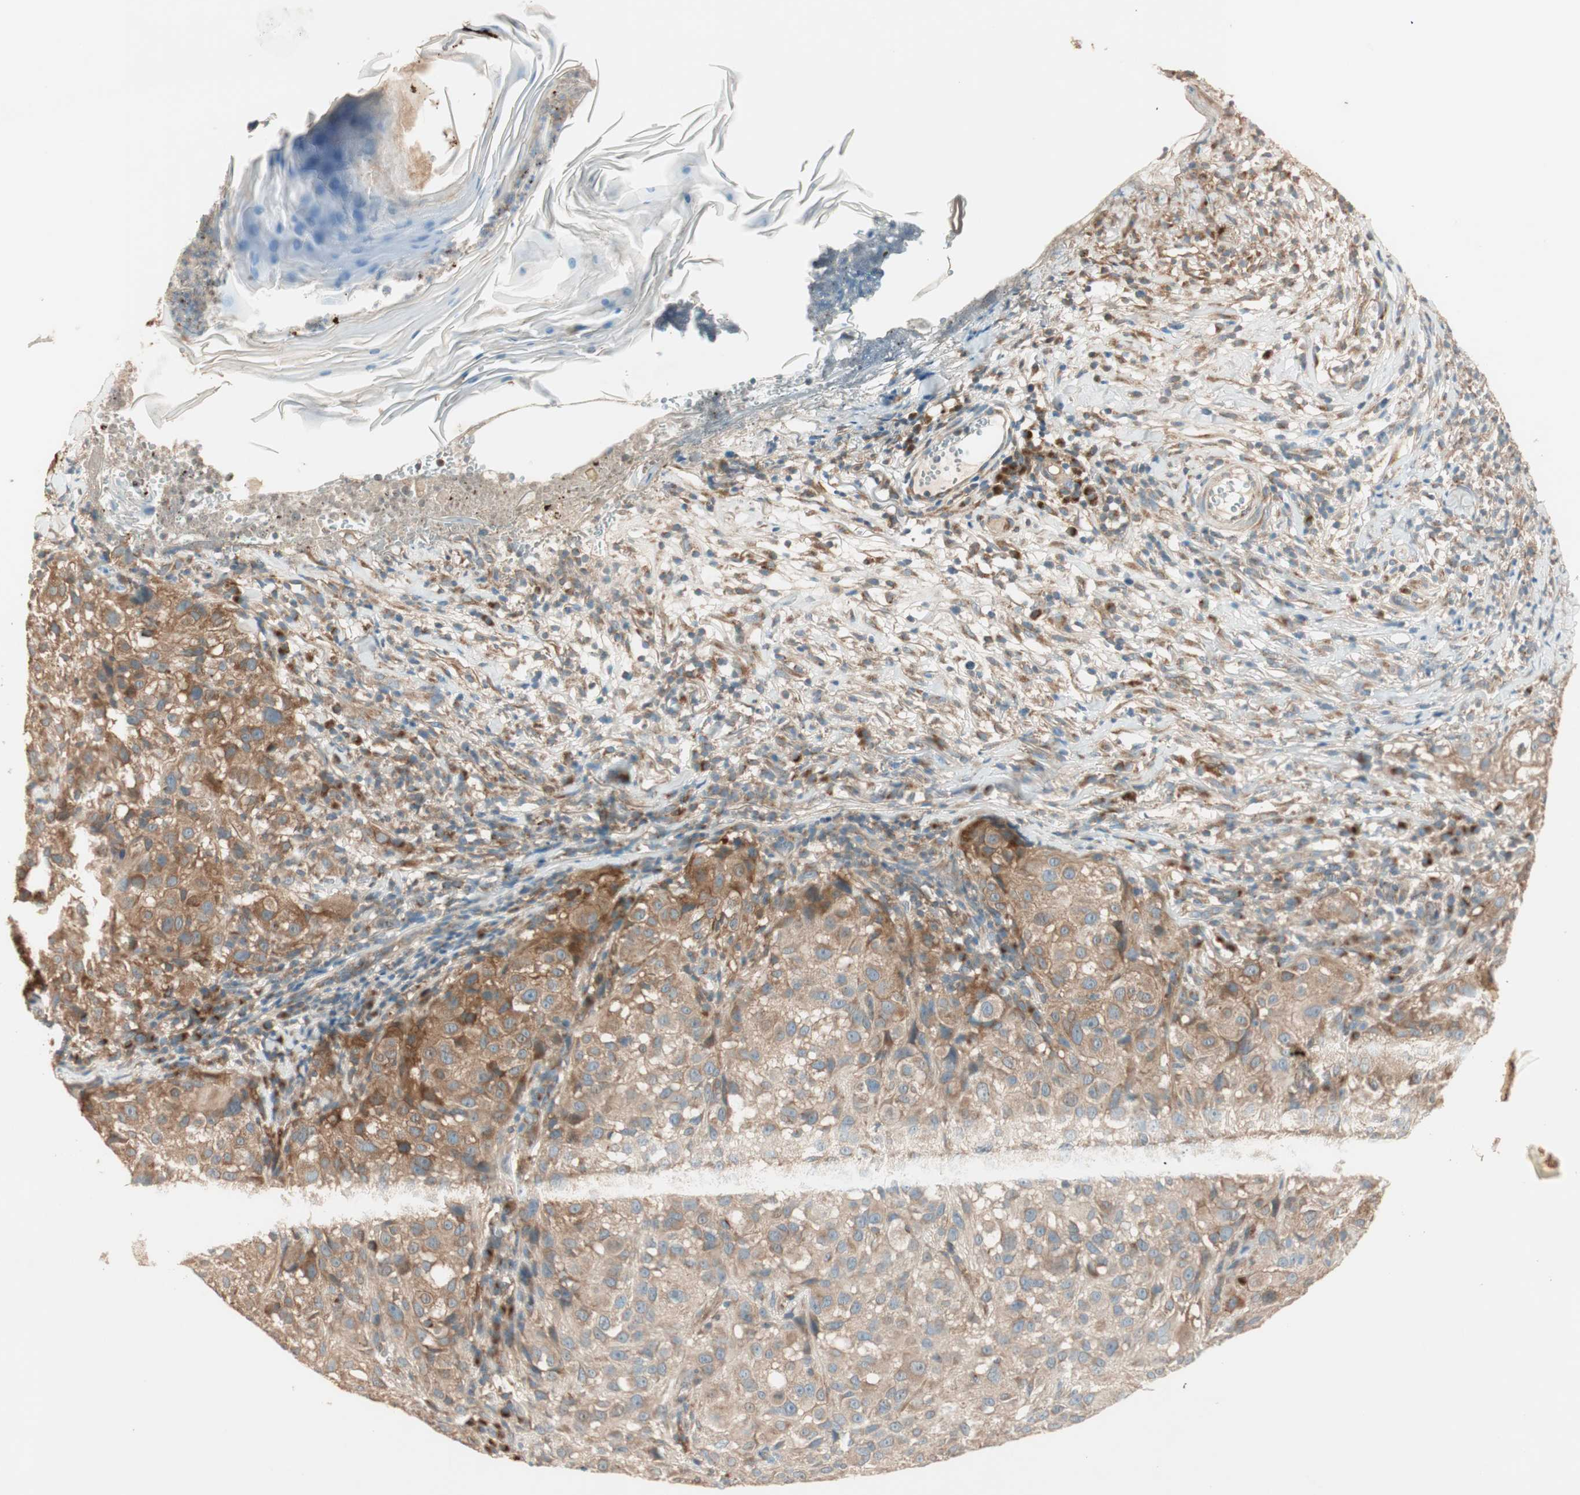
{"staining": {"intensity": "moderate", "quantity": ">75%", "location": "cytoplasmic/membranous"}, "tissue": "melanoma", "cell_type": "Tumor cells", "image_type": "cancer", "snomed": [{"axis": "morphology", "description": "Necrosis, NOS"}, {"axis": "morphology", "description": "Malignant melanoma, NOS"}, {"axis": "topography", "description": "Skin"}], "caption": "Immunohistochemistry (IHC) photomicrograph of neoplastic tissue: human malignant melanoma stained using immunohistochemistry demonstrates medium levels of moderate protein expression localized specifically in the cytoplasmic/membranous of tumor cells, appearing as a cytoplasmic/membranous brown color.", "gene": "SEC16A", "patient": {"sex": "female", "age": 87}}